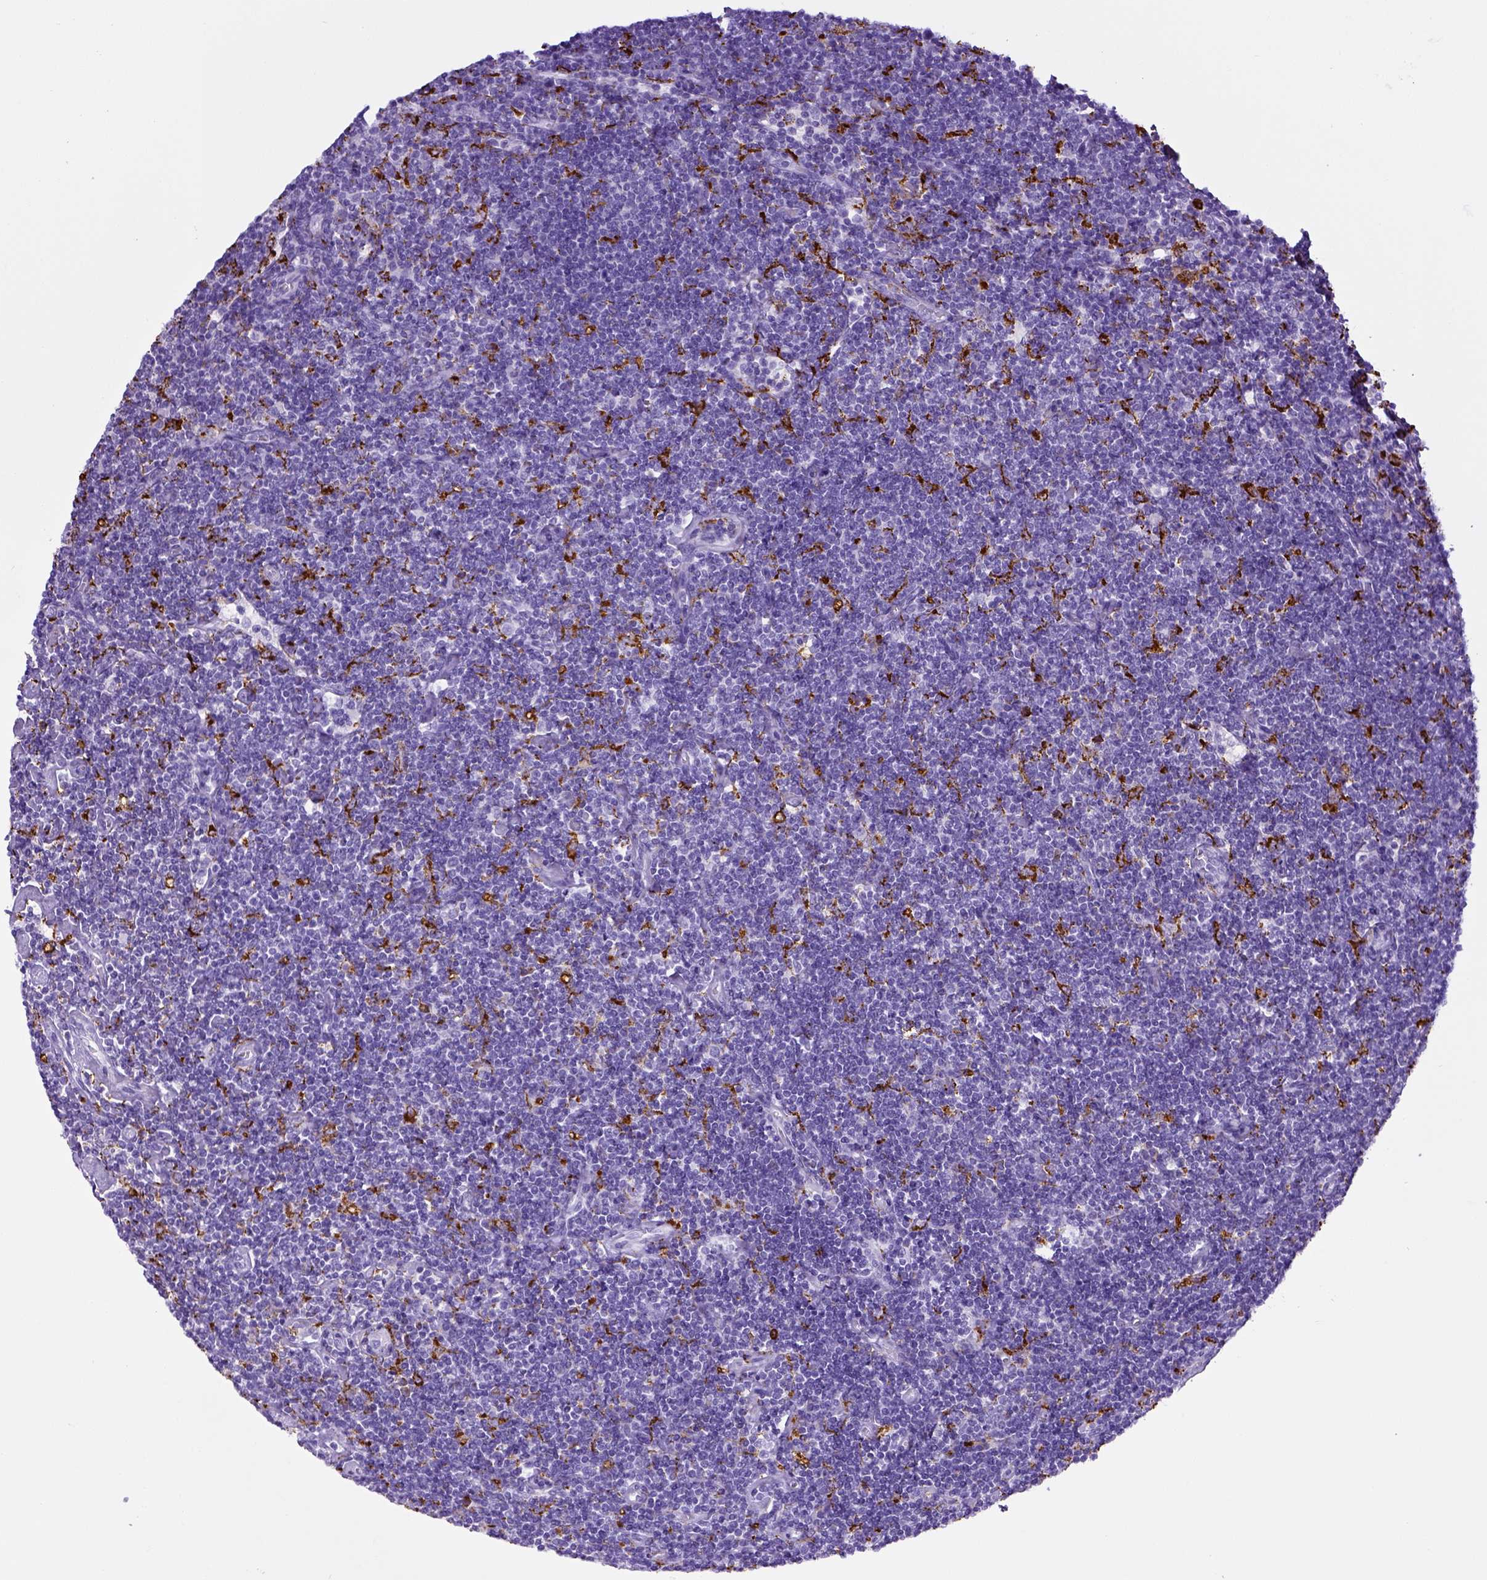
{"staining": {"intensity": "negative", "quantity": "none", "location": "none"}, "tissue": "lymphoma", "cell_type": "Tumor cells", "image_type": "cancer", "snomed": [{"axis": "morphology", "description": "Hodgkin's disease, NOS"}, {"axis": "topography", "description": "Lymph node"}], "caption": "DAB (3,3'-diaminobenzidine) immunohistochemical staining of human Hodgkin's disease exhibits no significant staining in tumor cells.", "gene": "CD68", "patient": {"sex": "male", "age": 40}}